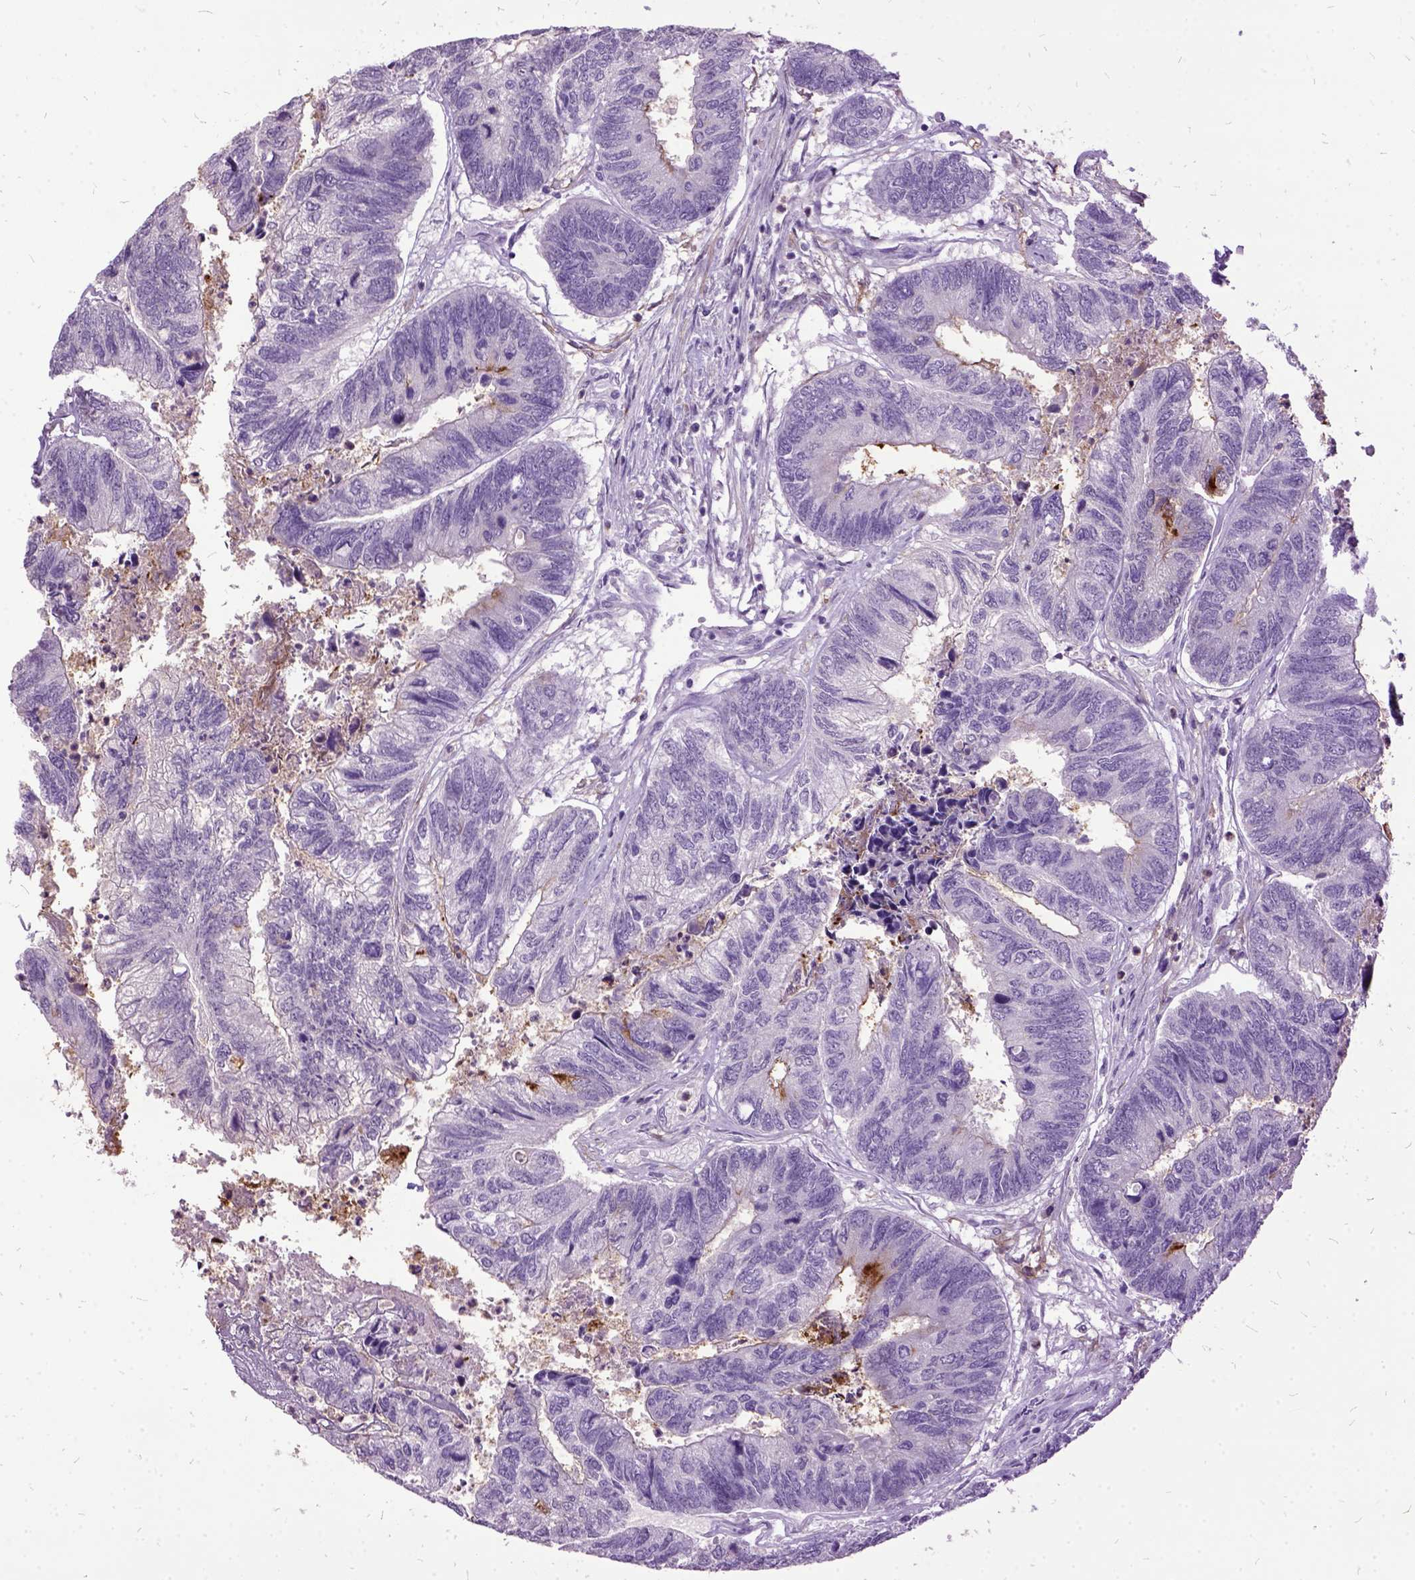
{"staining": {"intensity": "negative", "quantity": "none", "location": "none"}, "tissue": "colorectal cancer", "cell_type": "Tumor cells", "image_type": "cancer", "snomed": [{"axis": "morphology", "description": "Adenocarcinoma, NOS"}, {"axis": "topography", "description": "Colon"}], "caption": "High magnification brightfield microscopy of colorectal cancer (adenocarcinoma) stained with DAB (brown) and counterstained with hematoxylin (blue): tumor cells show no significant expression.", "gene": "MME", "patient": {"sex": "female", "age": 67}}